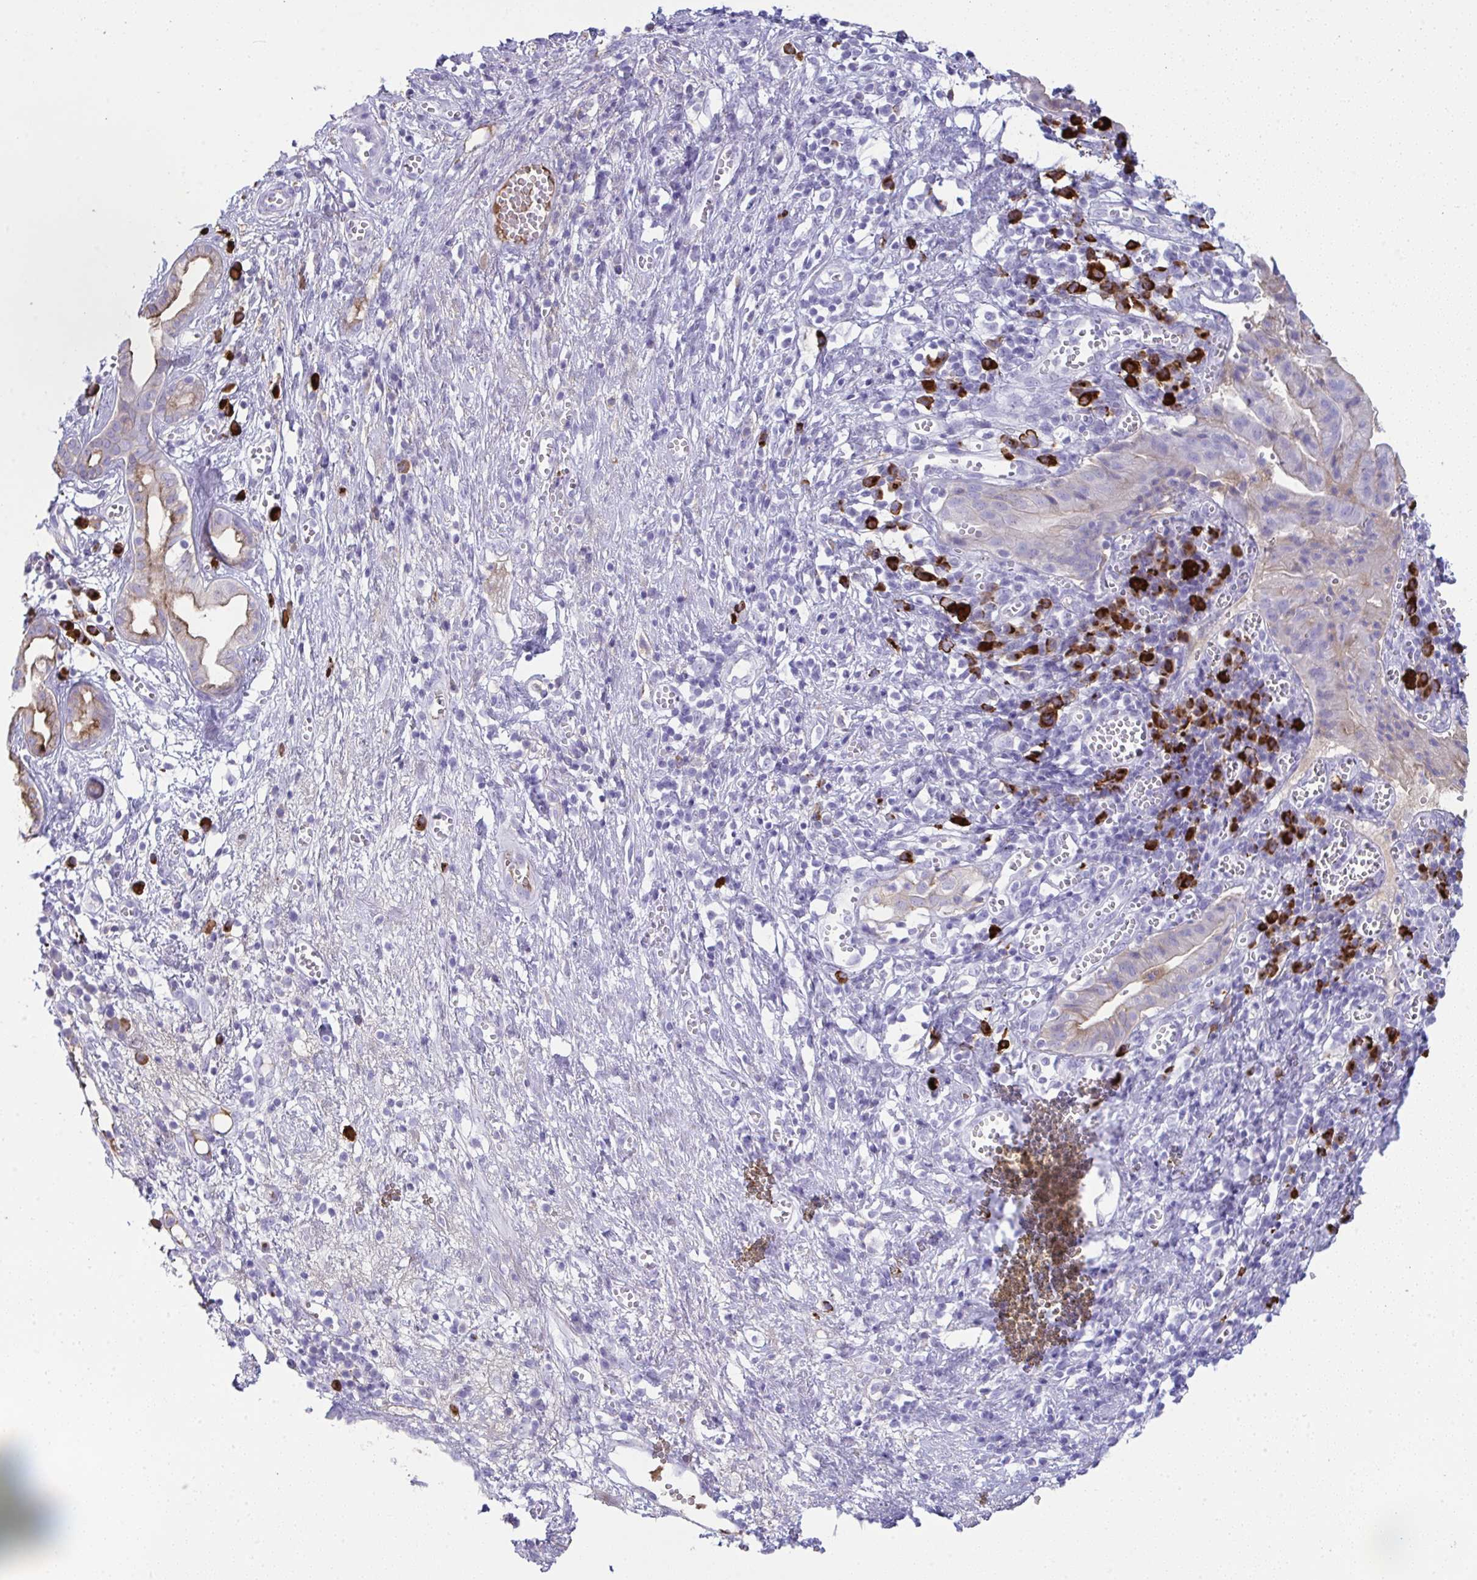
{"staining": {"intensity": "weak", "quantity": "<25%", "location": "cytoplasmic/membranous"}, "tissue": "pancreatic cancer", "cell_type": "Tumor cells", "image_type": "cancer", "snomed": [{"axis": "morphology", "description": "Adenocarcinoma, NOS"}, {"axis": "topography", "description": "Pancreas"}], "caption": "Immunohistochemistry of human pancreatic cancer (adenocarcinoma) shows no expression in tumor cells.", "gene": "JCHAIN", "patient": {"sex": "female", "age": 73}}